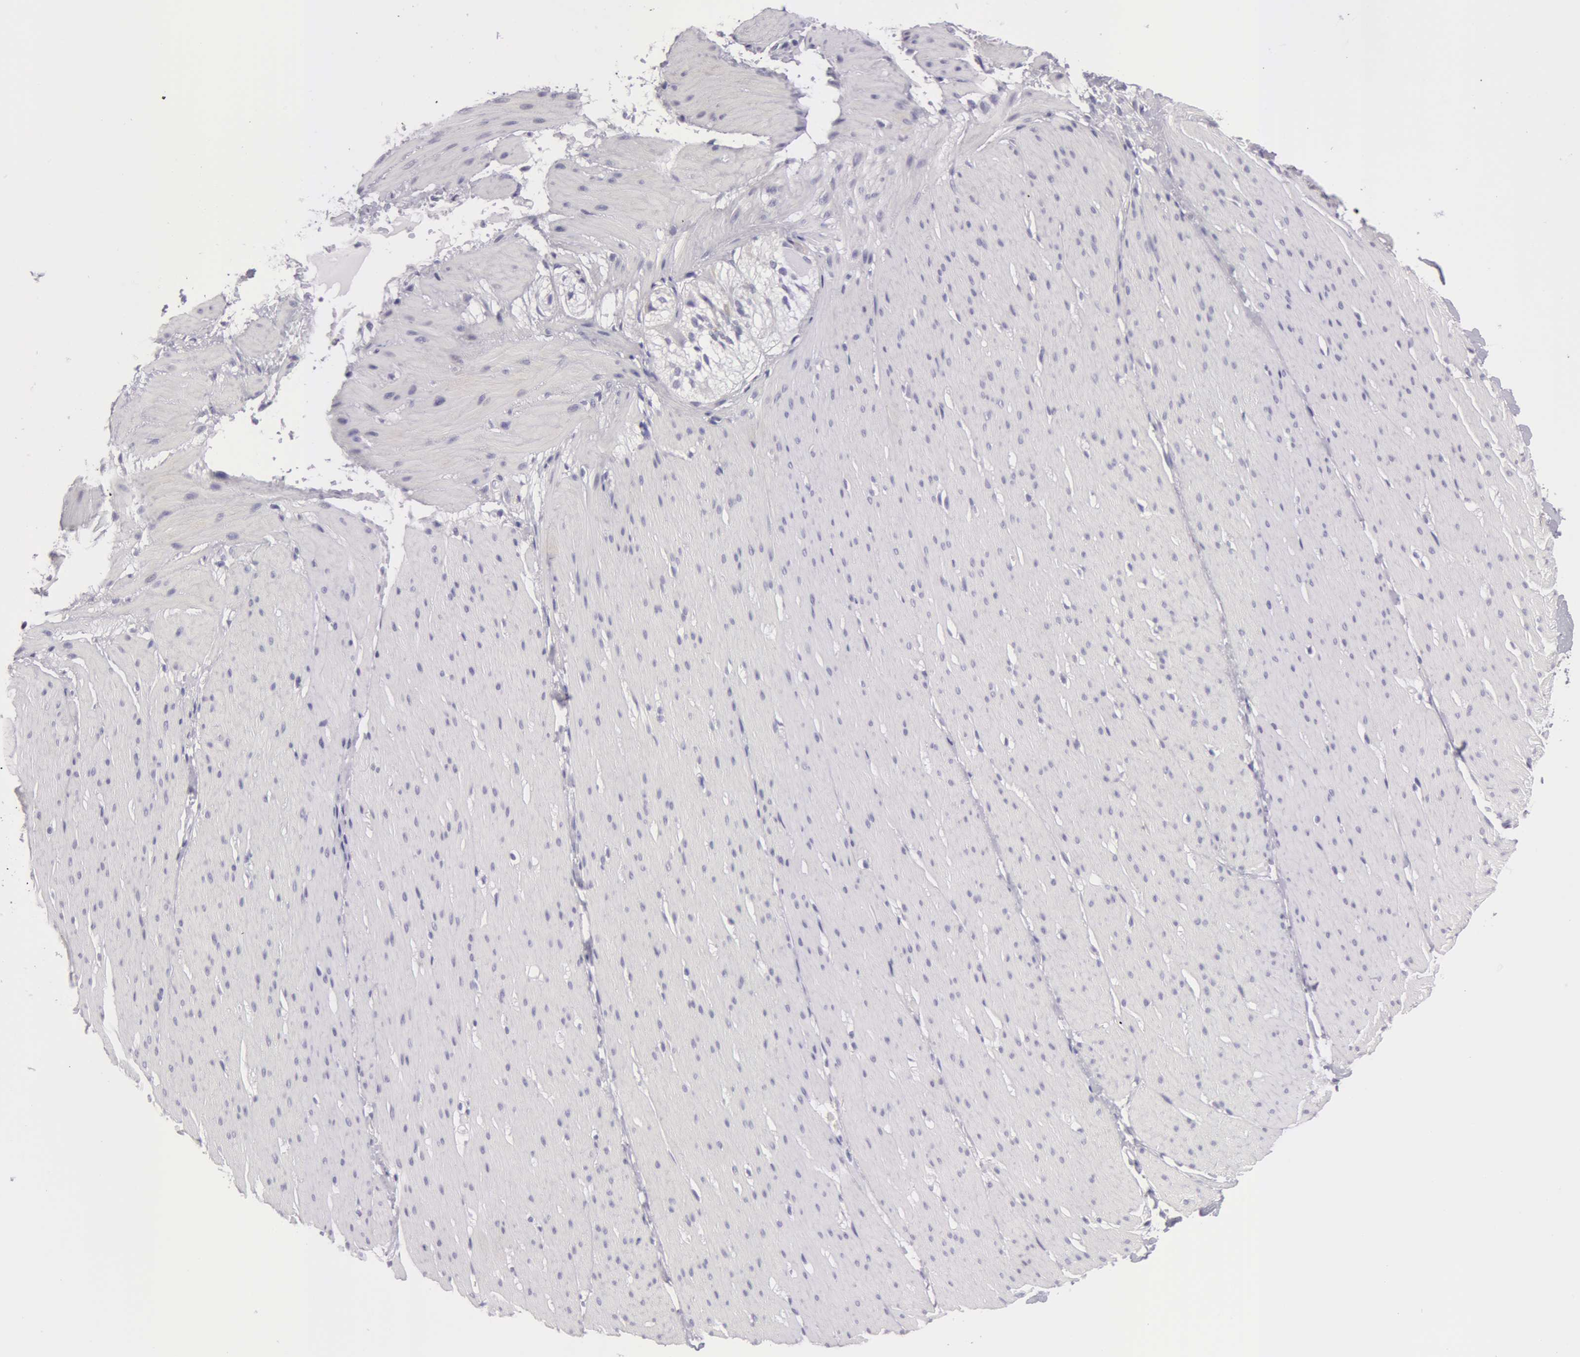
{"staining": {"intensity": "negative", "quantity": "none", "location": "none"}, "tissue": "smooth muscle", "cell_type": "Smooth muscle cells", "image_type": "normal", "snomed": [{"axis": "morphology", "description": "Normal tissue, NOS"}, {"axis": "topography", "description": "Smooth muscle"}, {"axis": "topography", "description": "Colon"}], "caption": "Immunohistochemistry micrograph of normal smooth muscle stained for a protein (brown), which shows no staining in smooth muscle cells. Brightfield microscopy of immunohistochemistry (IHC) stained with DAB (brown) and hematoxylin (blue), captured at high magnification.", "gene": "AMACR", "patient": {"sex": "male", "age": 67}}